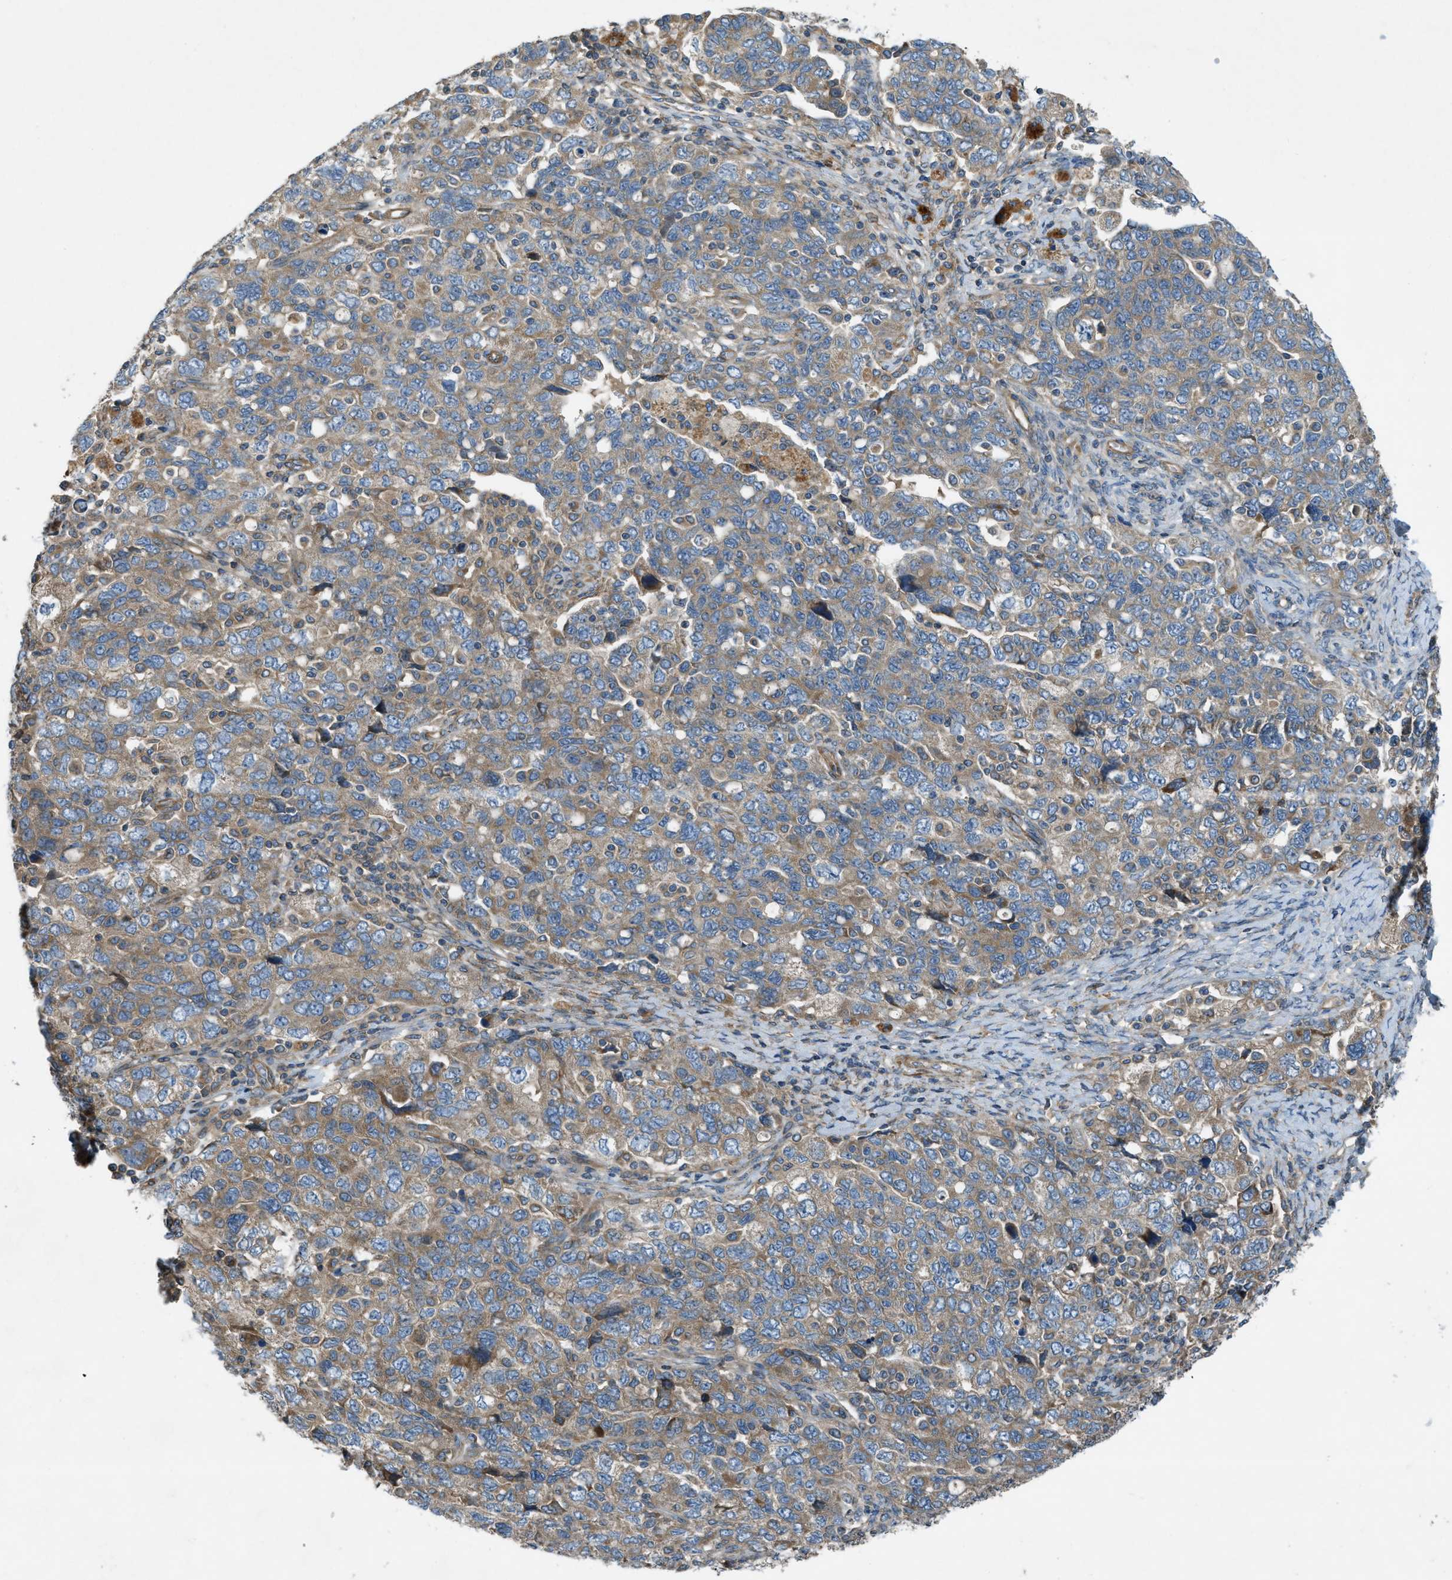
{"staining": {"intensity": "moderate", "quantity": ">75%", "location": "cytoplasmic/membranous"}, "tissue": "ovarian cancer", "cell_type": "Tumor cells", "image_type": "cancer", "snomed": [{"axis": "morphology", "description": "Carcinoma, NOS"}, {"axis": "morphology", "description": "Cystadenocarcinoma, serous, NOS"}, {"axis": "topography", "description": "Ovary"}], "caption": "Protein staining exhibits moderate cytoplasmic/membranous positivity in approximately >75% of tumor cells in ovarian cancer.", "gene": "VEZT", "patient": {"sex": "female", "age": 69}}